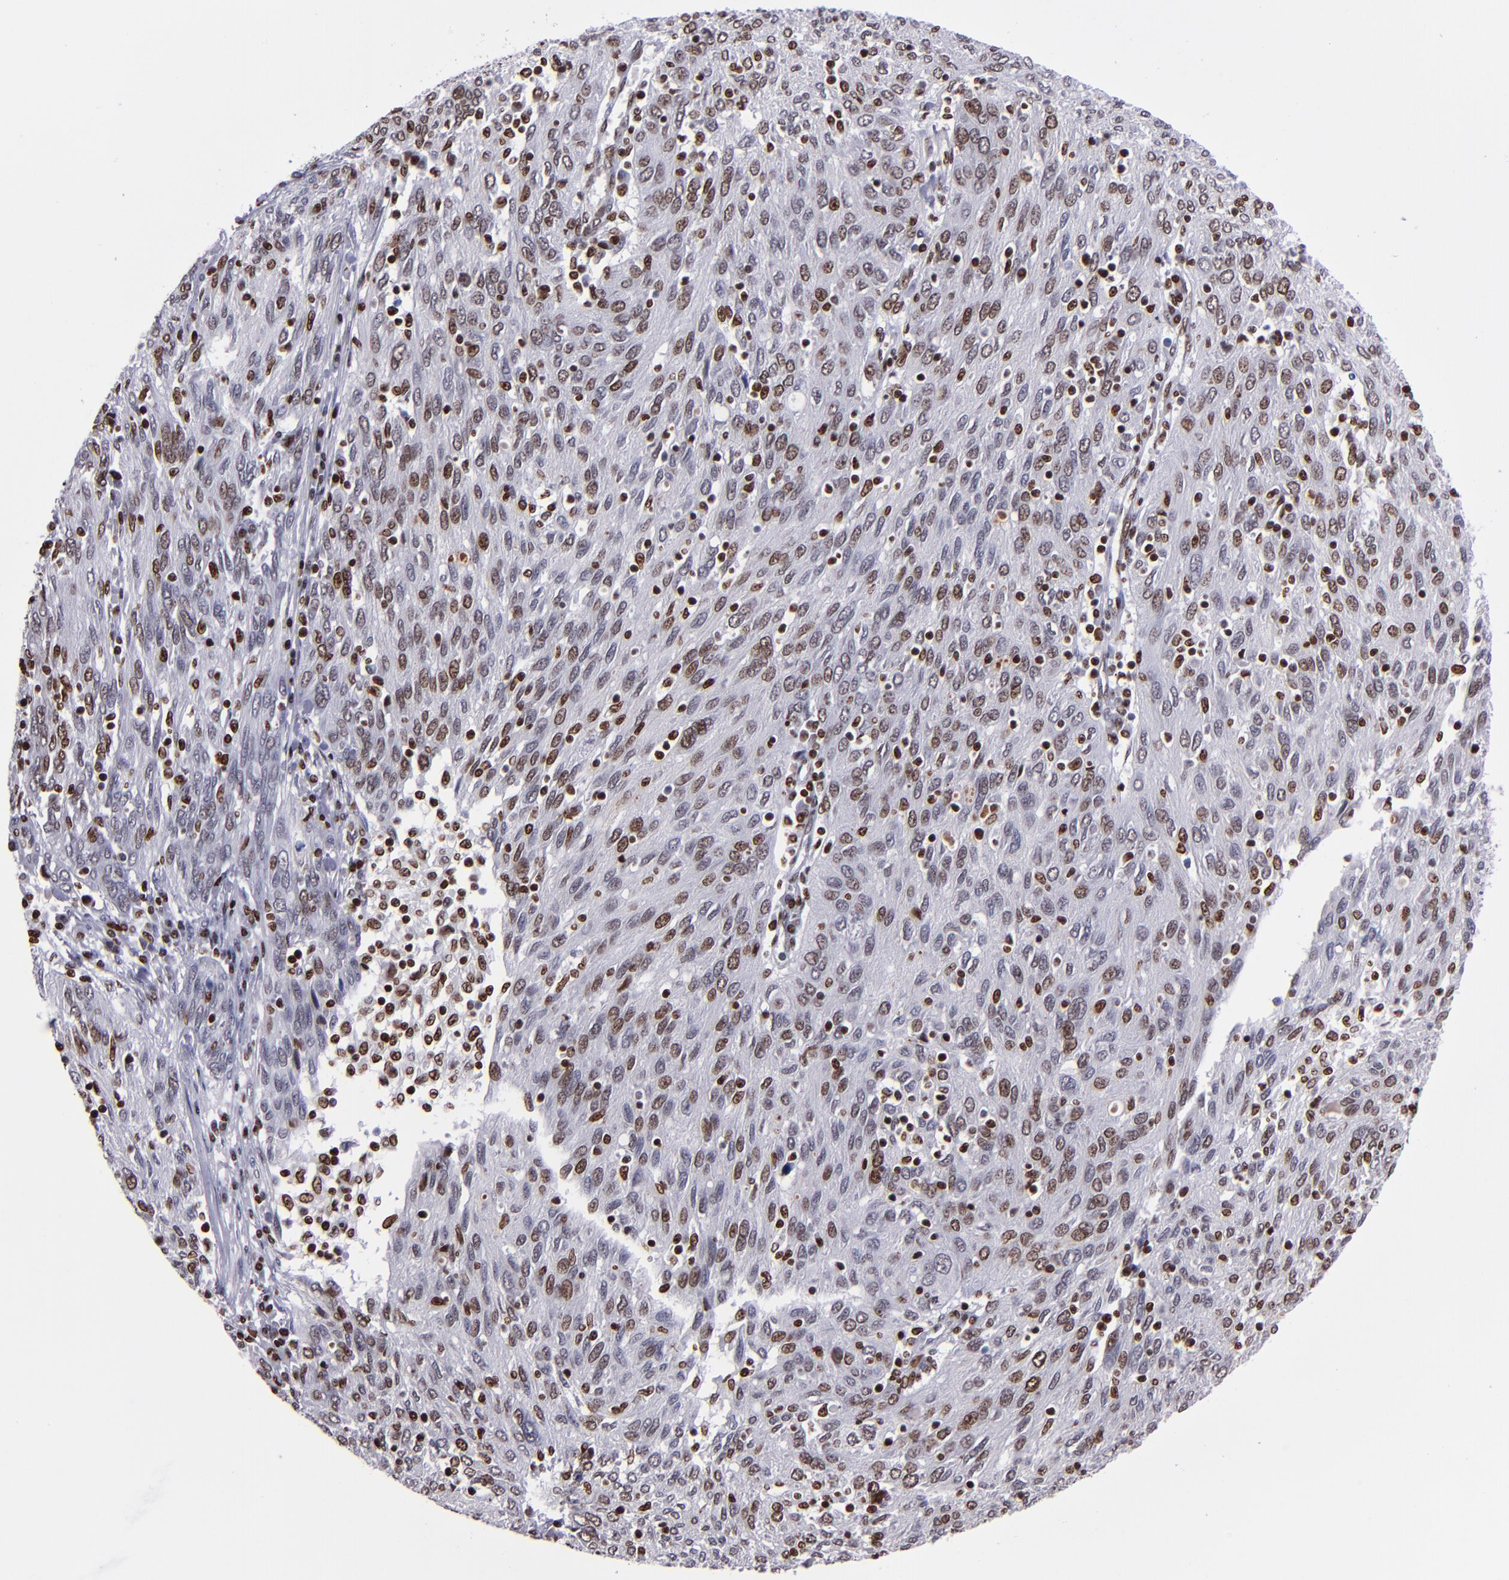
{"staining": {"intensity": "moderate", "quantity": ">75%", "location": "nuclear"}, "tissue": "ovarian cancer", "cell_type": "Tumor cells", "image_type": "cancer", "snomed": [{"axis": "morphology", "description": "Carcinoma, endometroid"}, {"axis": "topography", "description": "Ovary"}], "caption": "Brown immunohistochemical staining in human ovarian endometroid carcinoma shows moderate nuclear positivity in about >75% of tumor cells. (DAB IHC with brightfield microscopy, high magnification).", "gene": "CDKL5", "patient": {"sex": "female", "age": 50}}